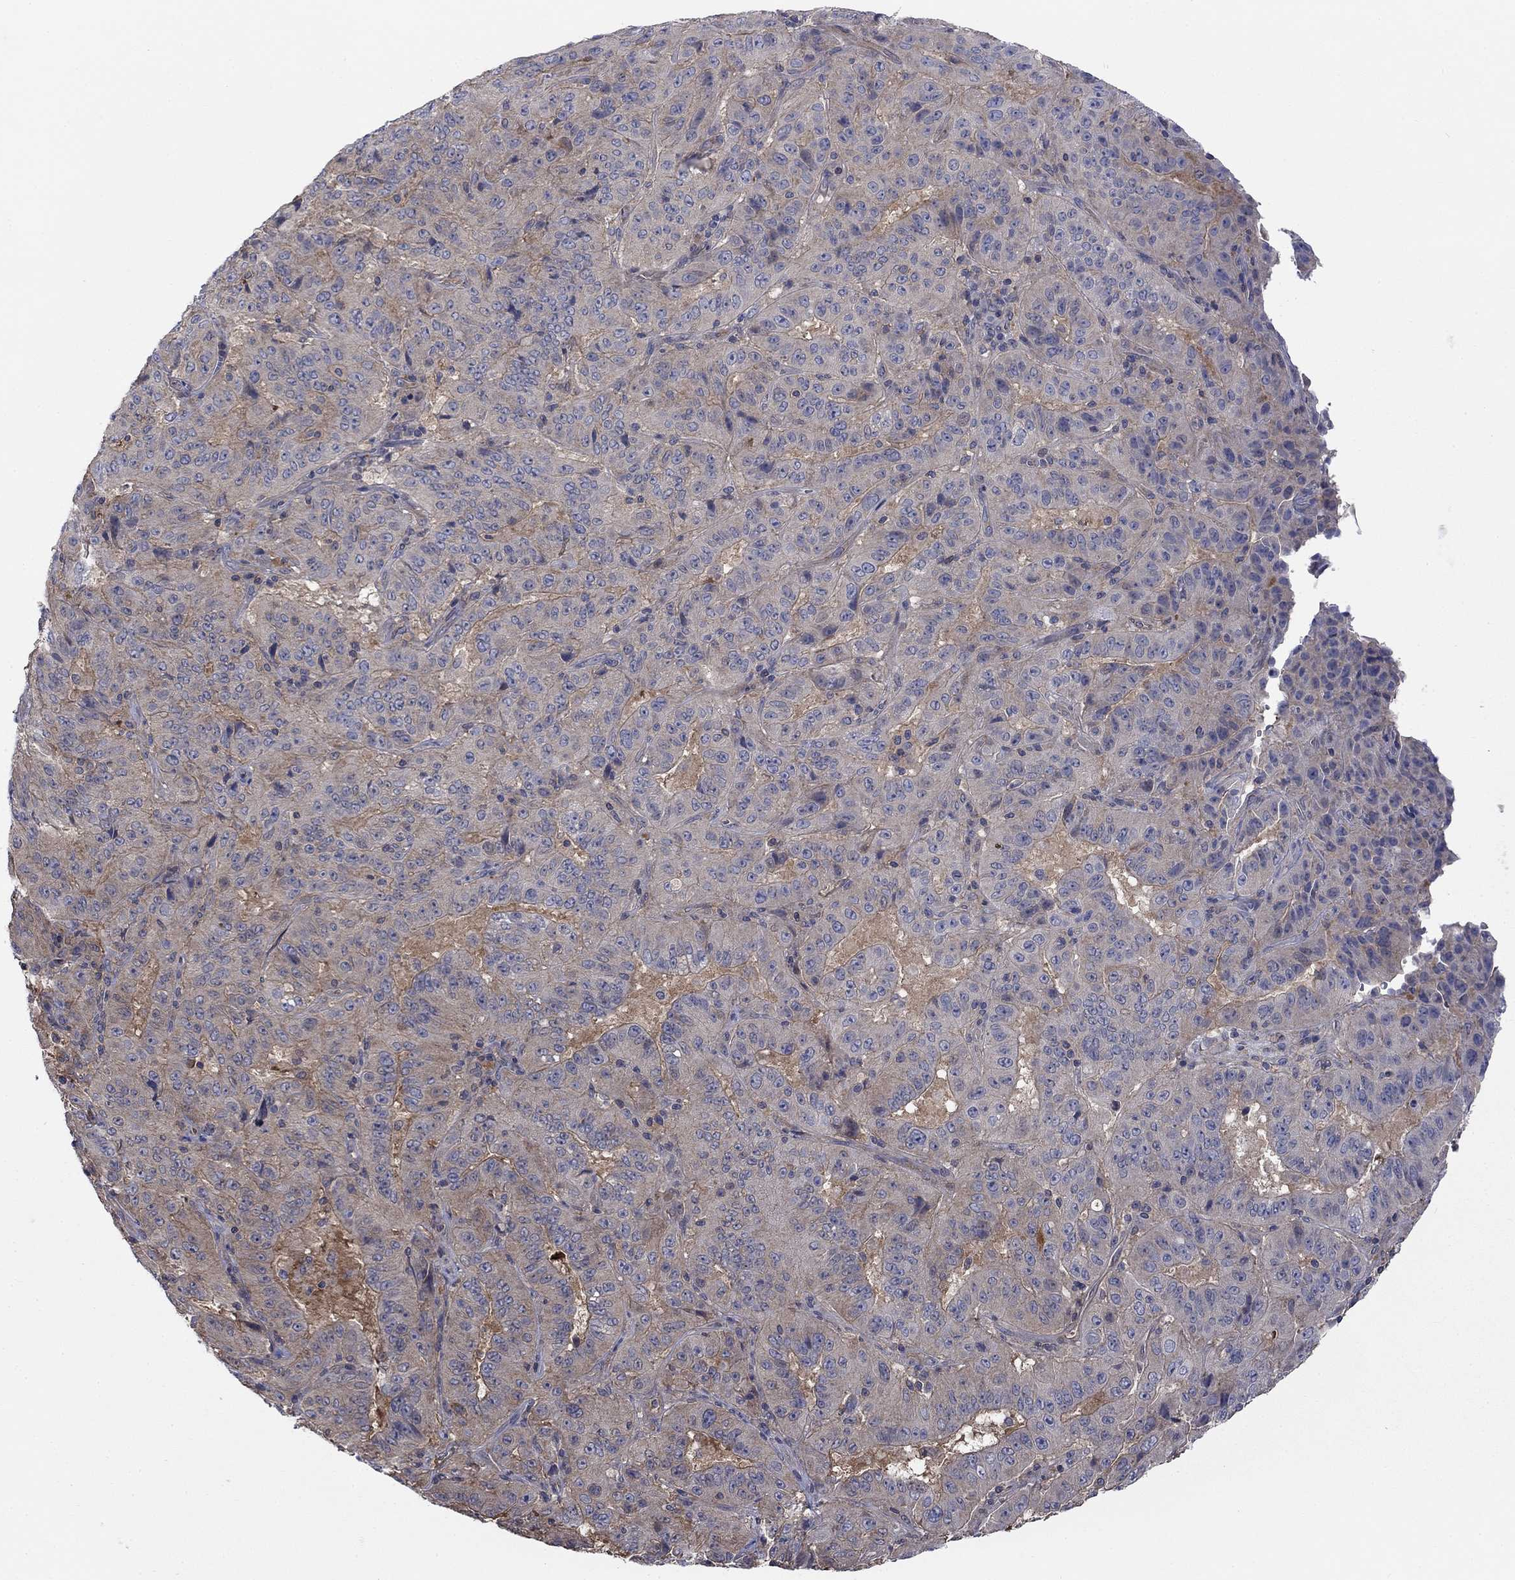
{"staining": {"intensity": "negative", "quantity": "none", "location": "none"}, "tissue": "pancreatic cancer", "cell_type": "Tumor cells", "image_type": "cancer", "snomed": [{"axis": "morphology", "description": "Adenocarcinoma, NOS"}, {"axis": "topography", "description": "Pancreas"}], "caption": "Adenocarcinoma (pancreatic) was stained to show a protein in brown. There is no significant expression in tumor cells.", "gene": "PDZD2", "patient": {"sex": "male", "age": 63}}